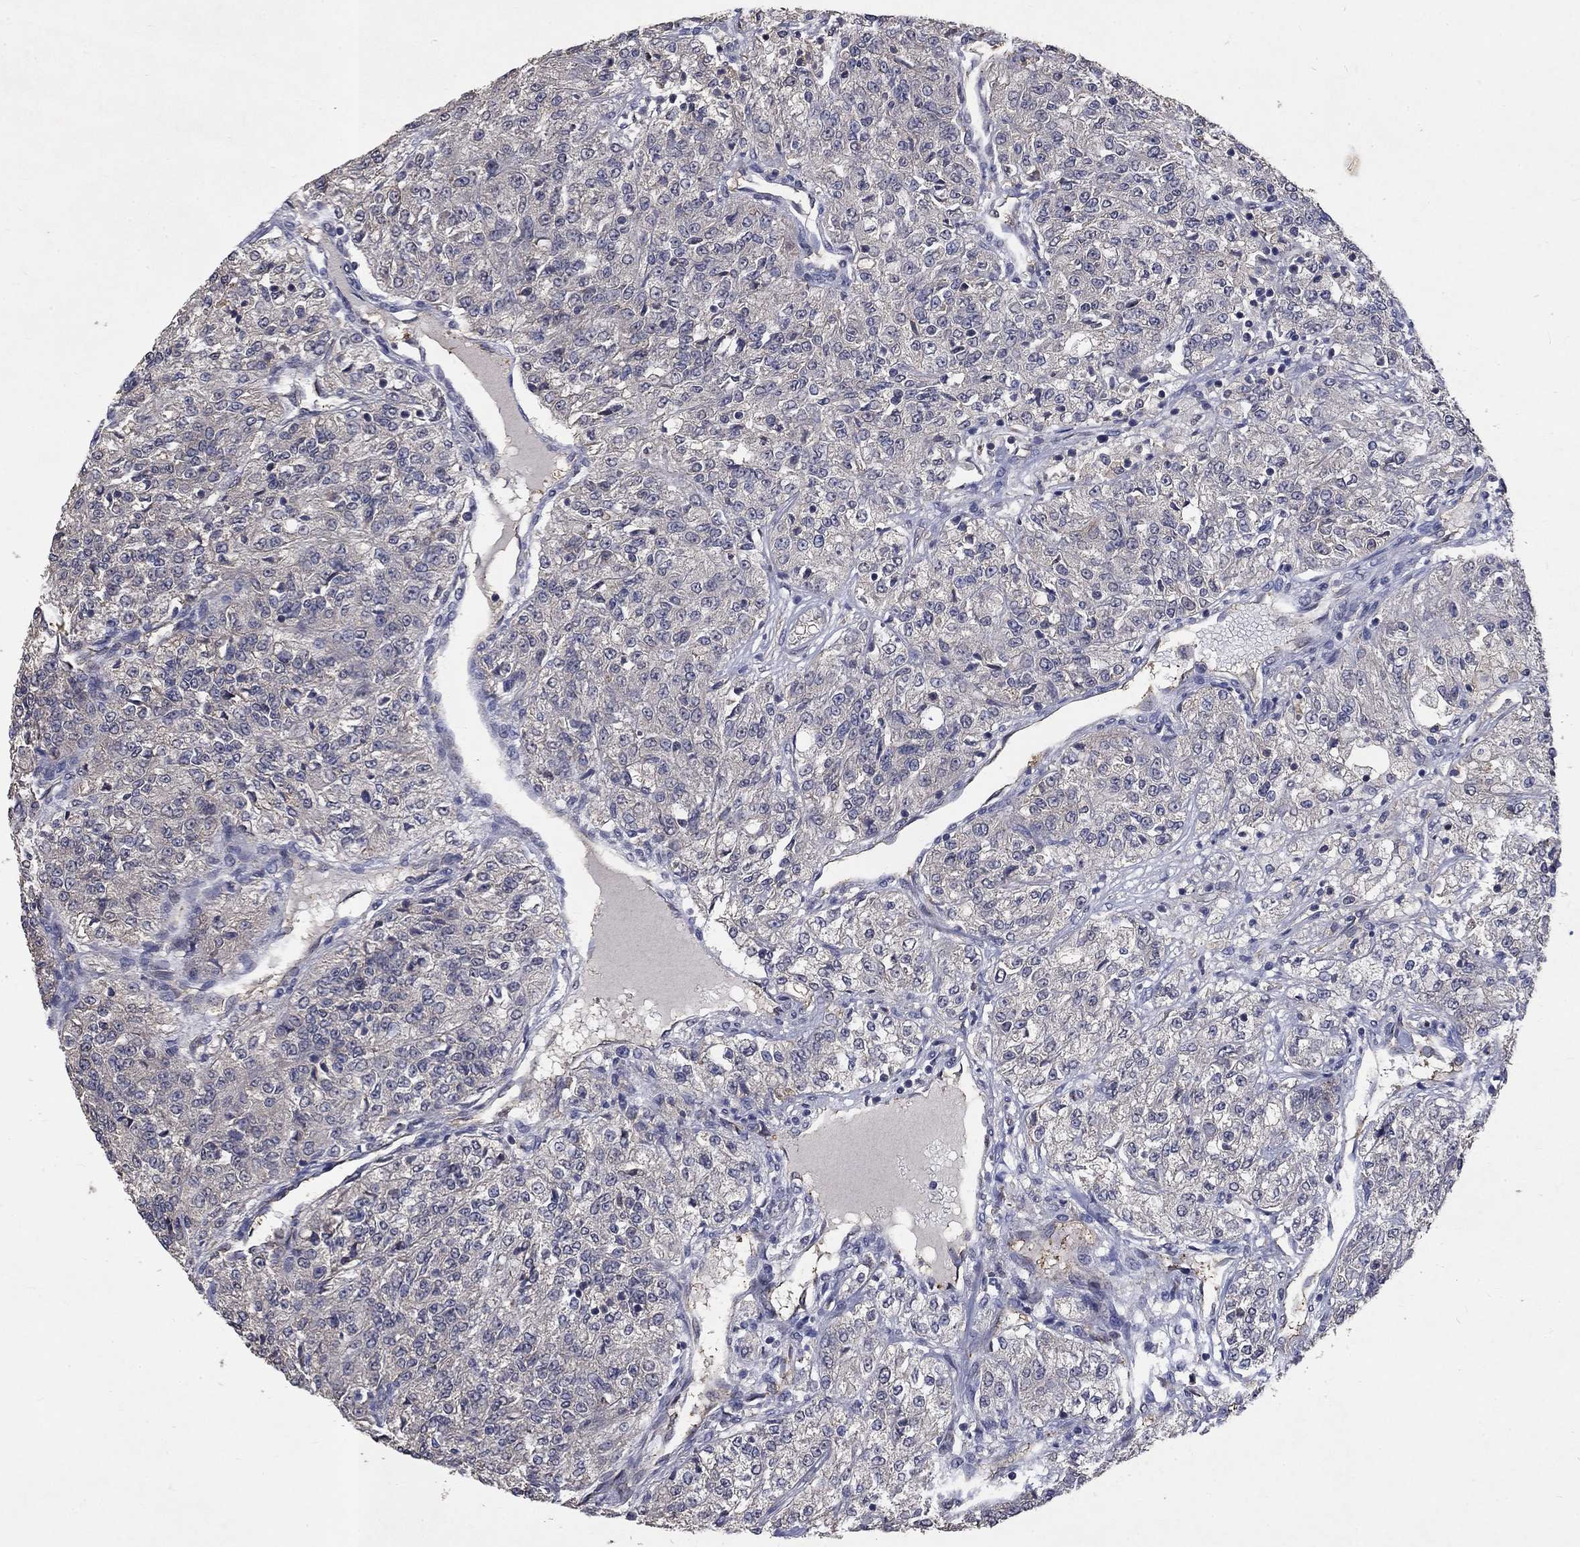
{"staining": {"intensity": "negative", "quantity": "none", "location": "none"}, "tissue": "renal cancer", "cell_type": "Tumor cells", "image_type": "cancer", "snomed": [{"axis": "morphology", "description": "Adenocarcinoma, NOS"}, {"axis": "topography", "description": "Kidney"}], "caption": "The histopathology image shows no staining of tumor cells in renal cancer (adenocarcinoma).", "gene": "CHST5", "patient": {"sex": "female", "age": 63}}